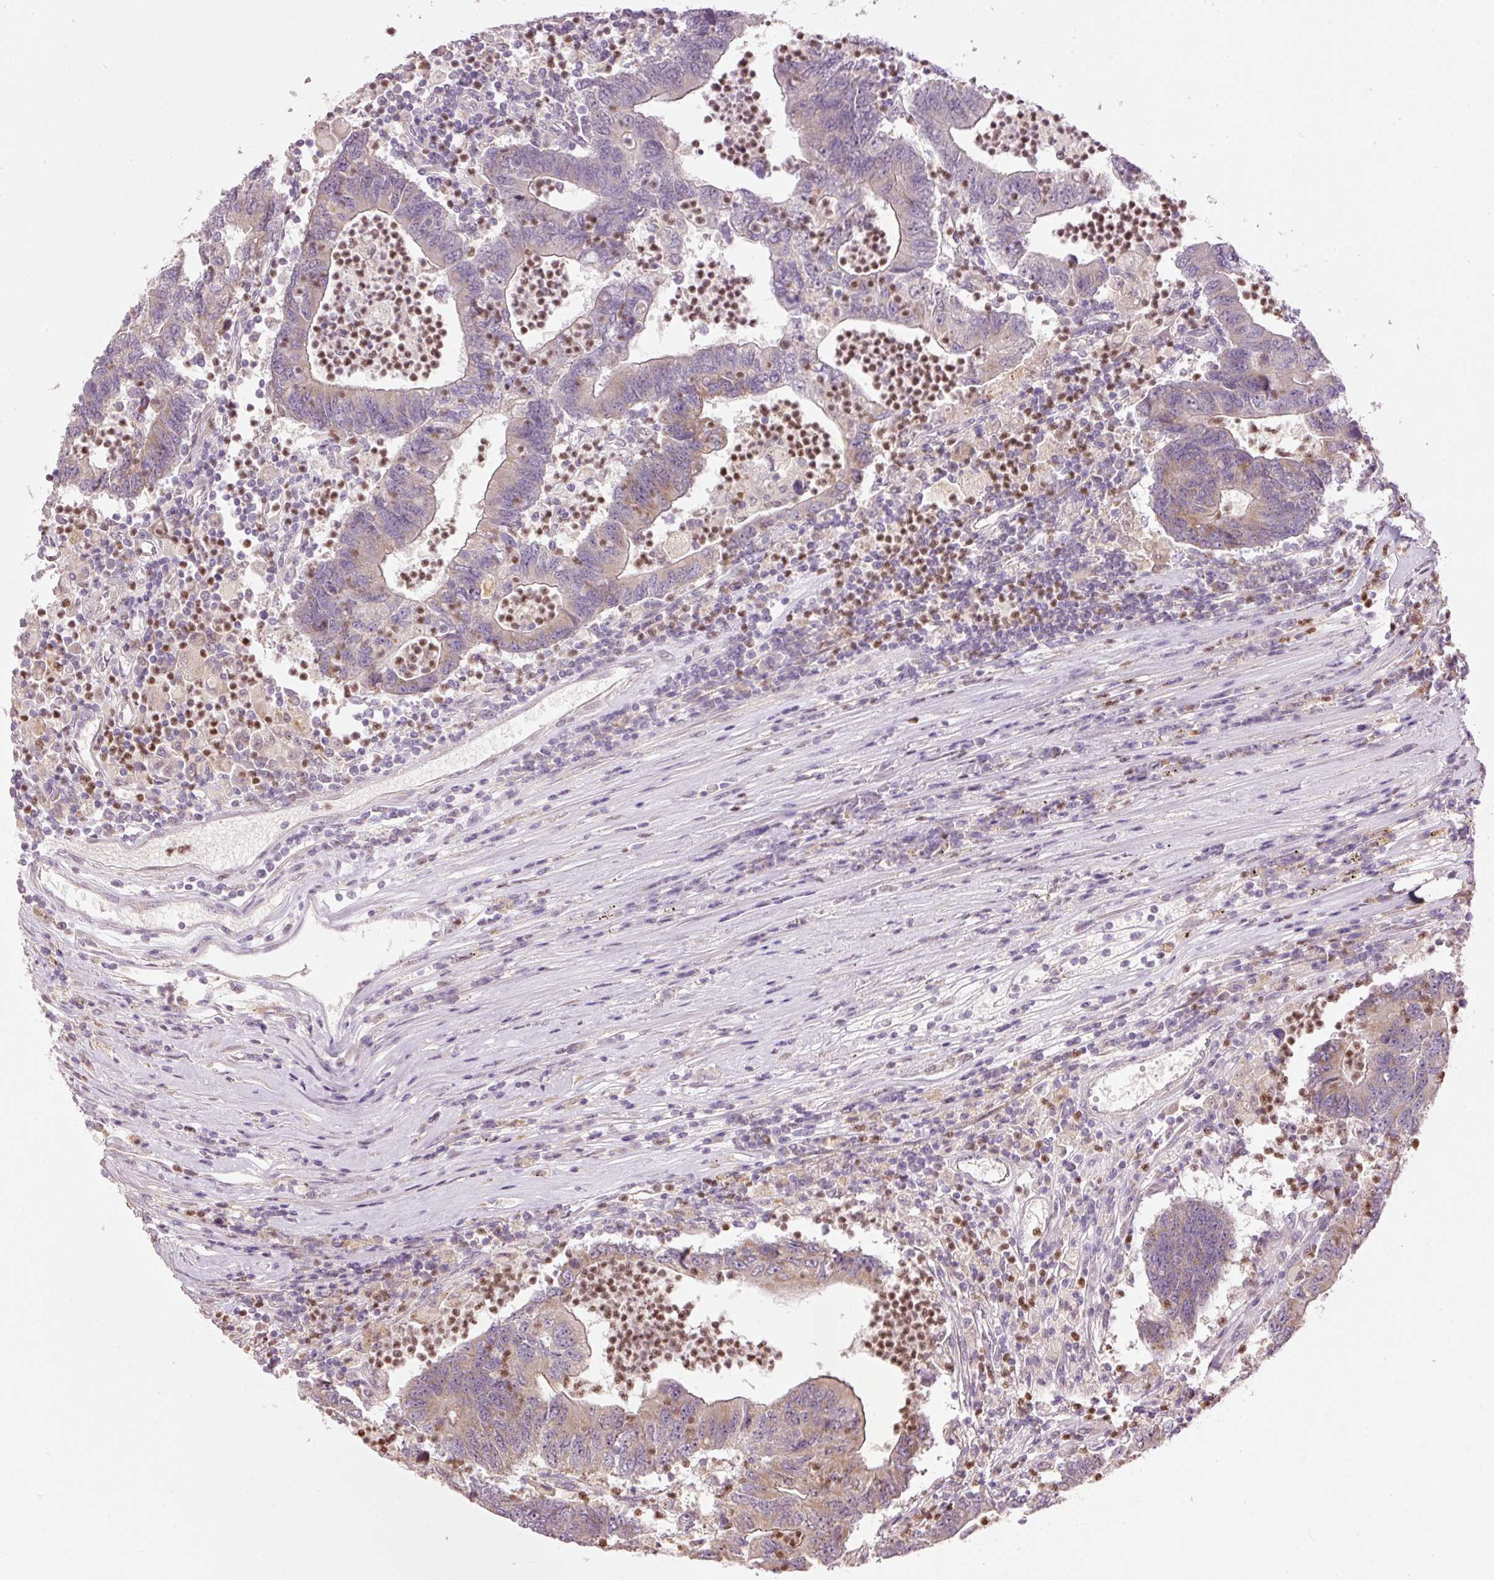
{"staining": {"intensity": "weak", "quantity": "25%-75%", "location": "cytoplasmic/membranous"}, "tissue": "colorectal cancer", "cell_type": "Tumor cells", "image_type": "cancer", "snomed": [{"axis": "morphology", "description": "Adenocarcinoma, NOS"}, {"axis": "topography", "description": "Colon"}], "caption": "Protein expression analysis of human adenocarcinoma (colorectal) reveals weak cytoplasmic/membranous positivity in about 25%-75% of tumor cells. The protein is shown in brown color, while the nuclei are stained blue.", "gene": "MTHFD1L", "patient": {"sex": "female", "age": 48}}